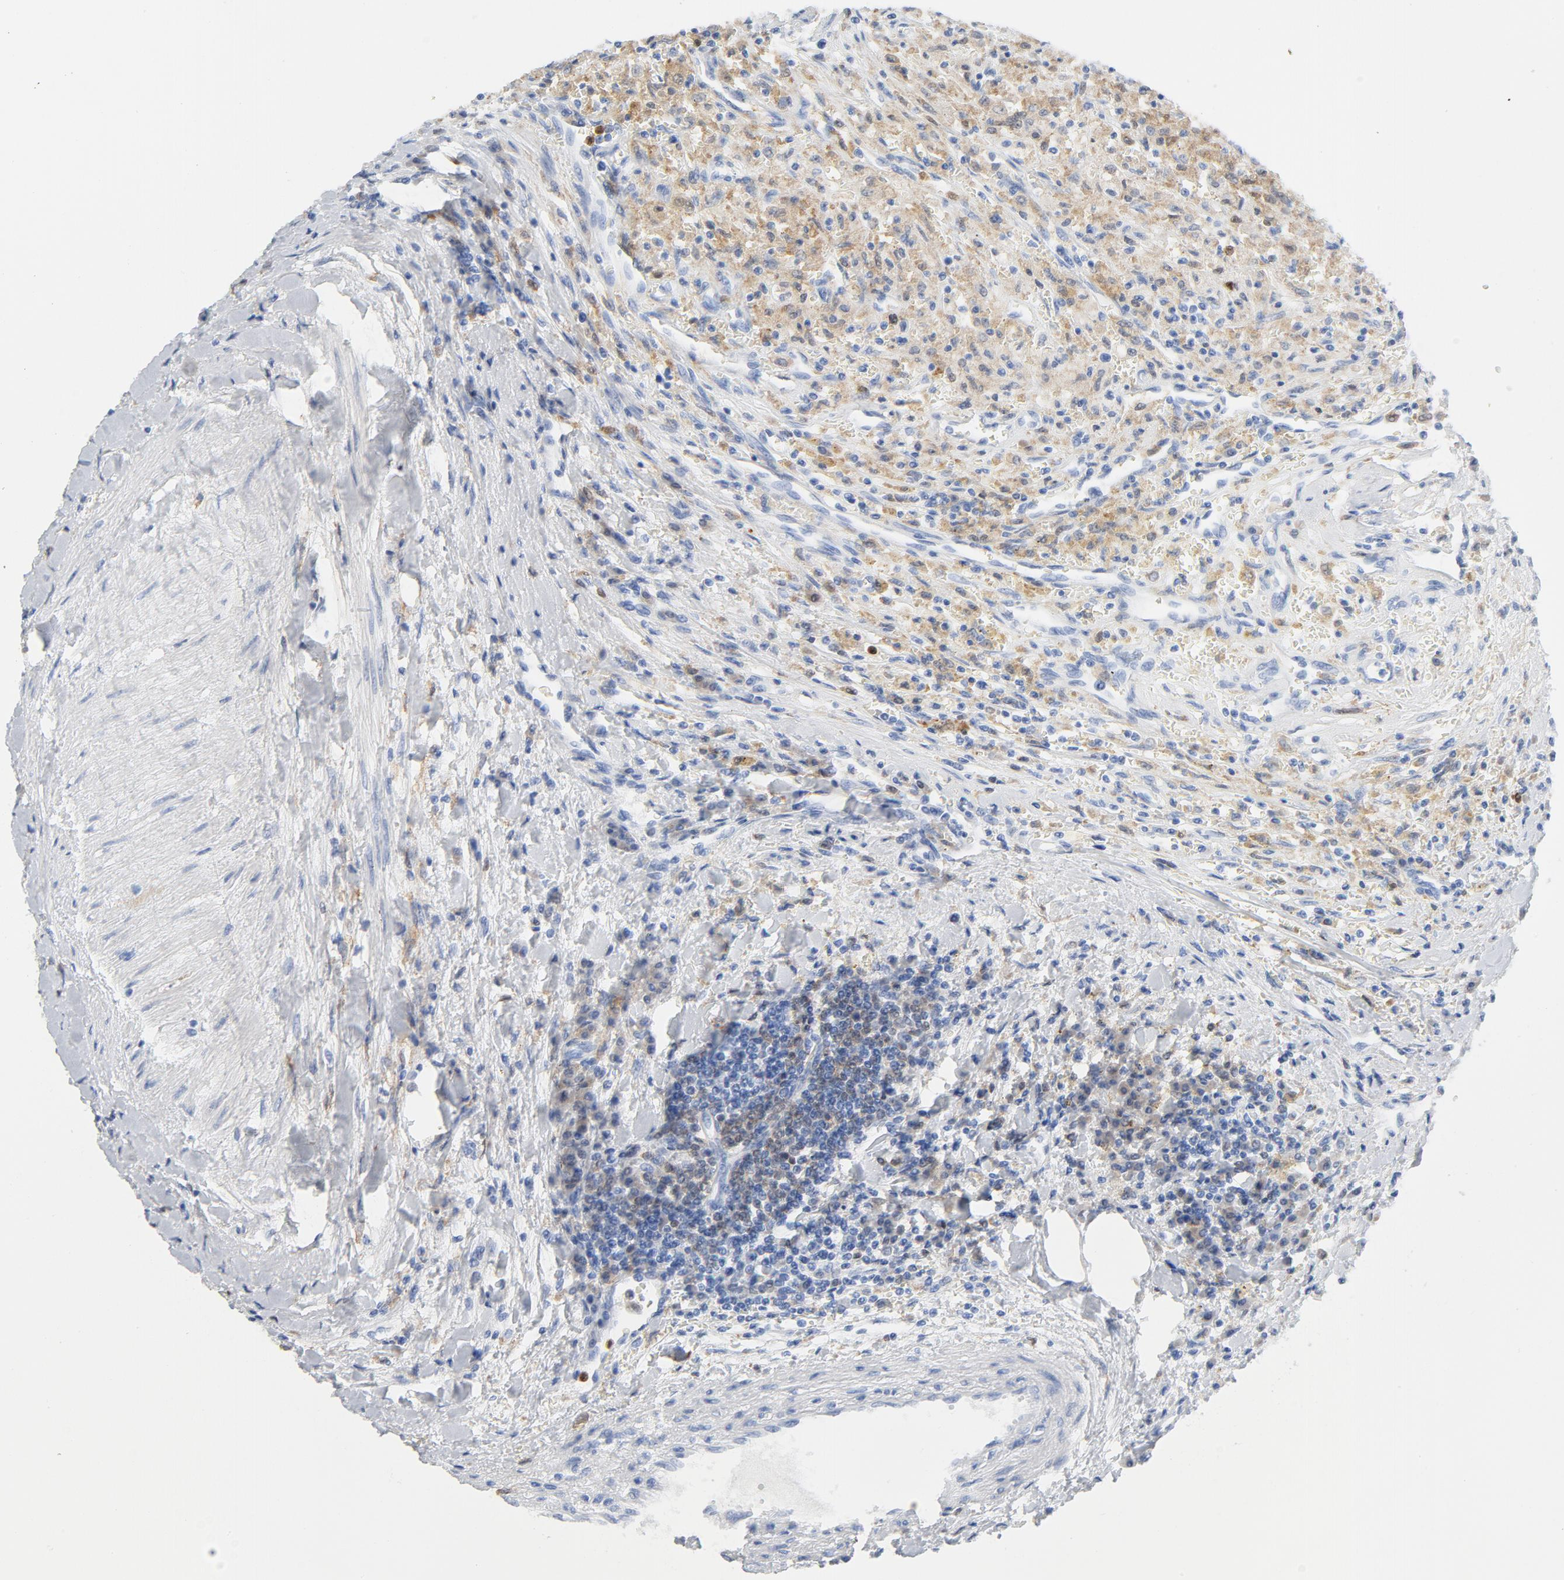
{"staining": {"intensity": "negative", "quantity": "none", "location": "none"}, "tissue": "renal cancer", "cell_type": "Tumor cells", "image_type": "cancer", "snomed": [{"axis": "morphology", "description": "Normal tissue, NOS"}, {"axis": "morphology", "description": "Adenocarcinoma, NOS"}, {"axis": "topography", "description": "Kidney"}], "caption": "Tumor cells are negative for brown protein staining in renal cancer (adenocarcinoma). Brightfield microscopy of immunohistochemistry (IHC) stained with DAB (brown) and hematoxylin (blue), captured at high magnification.", "gene": "NCF1", "patient": {"sex": "male", "age": 71}}